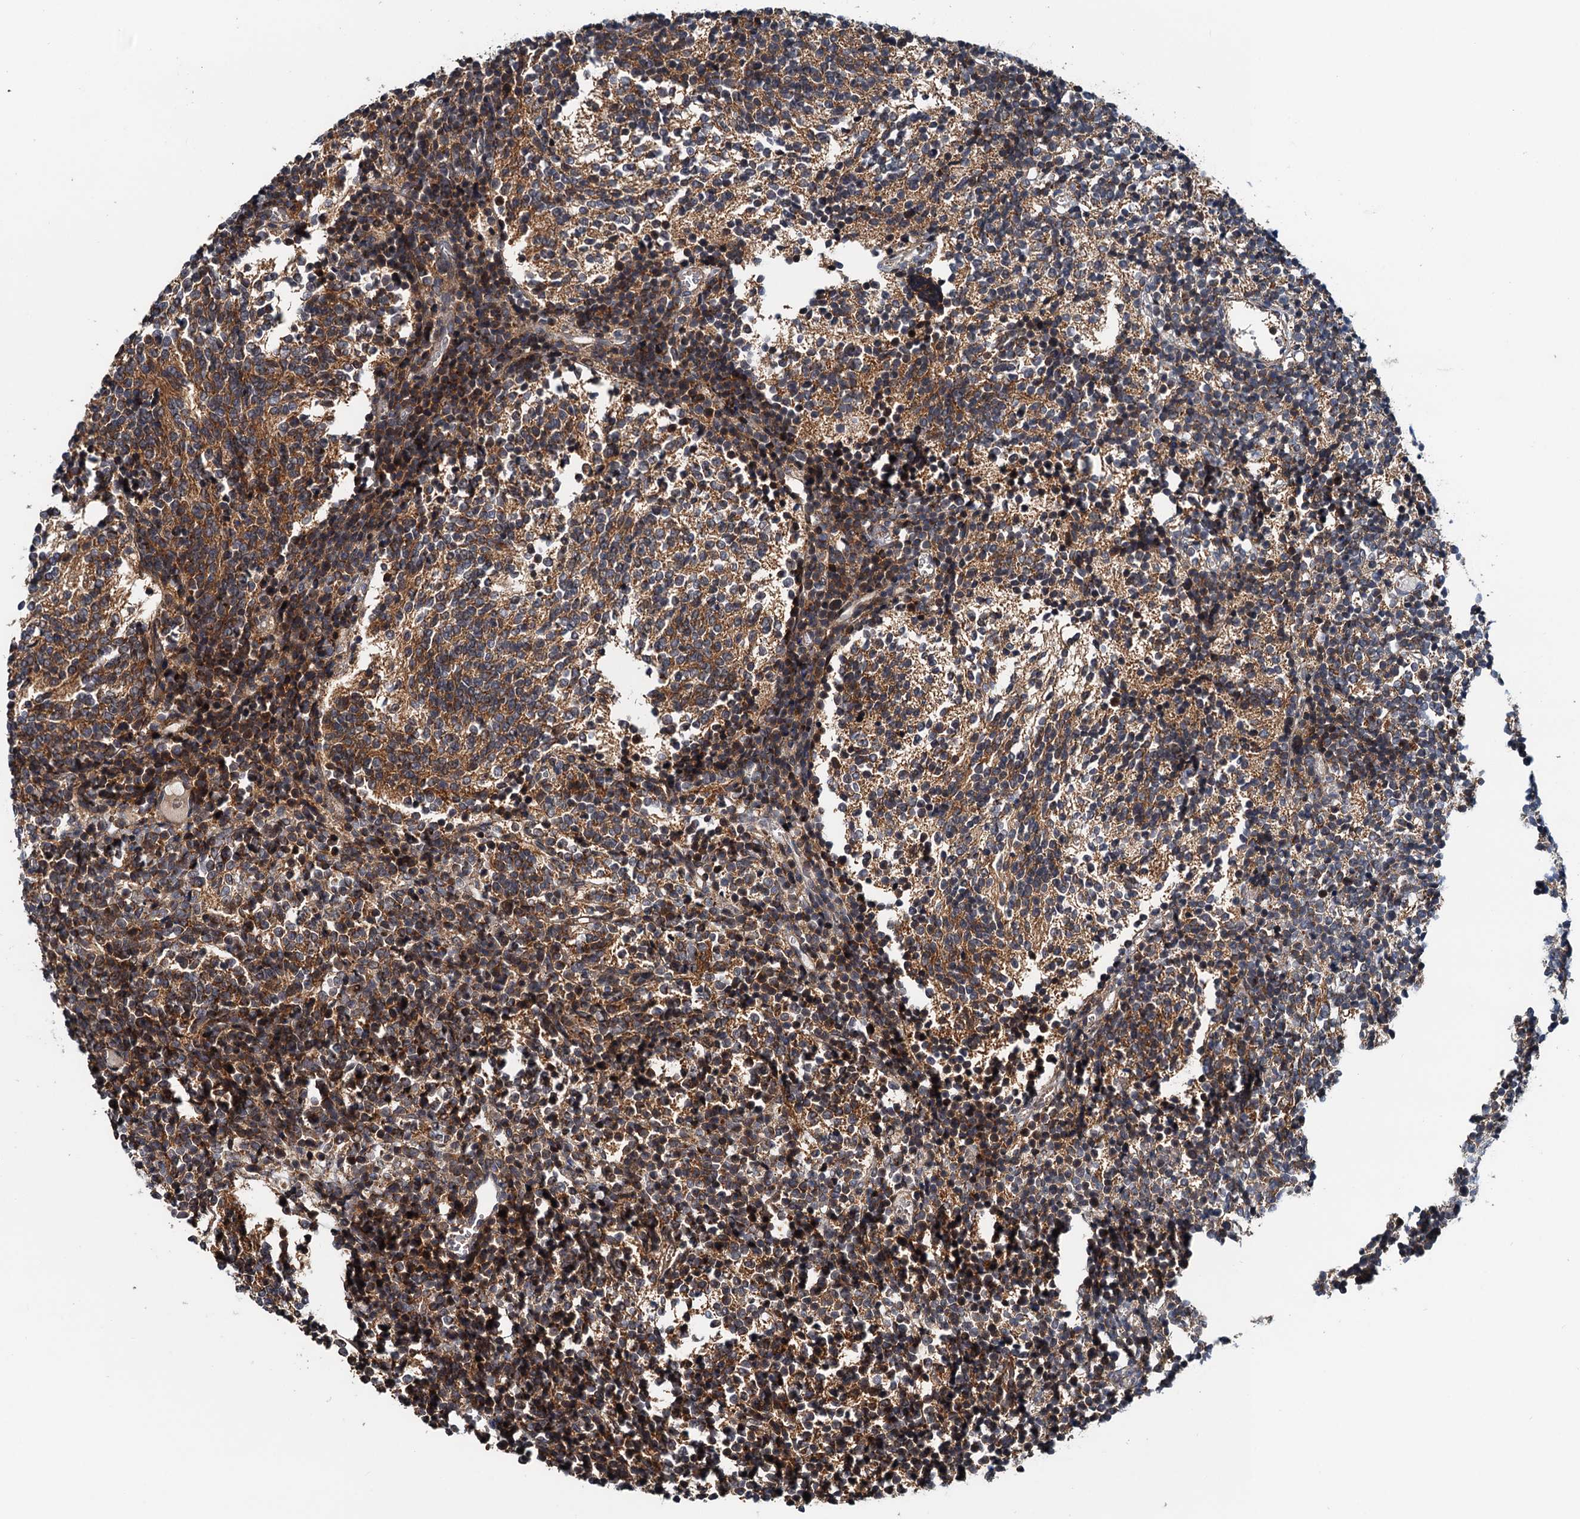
{"staining": {"intensity": "moderate", "quantity": ">75%", "location": "cytoplasmic/membranous"}, "tissue": "glioma", "cell_type": "Tumor cells", "image_type": "cancer", "snomed": [{"axis": "morphology", "description": "Glioma, malignant, Low grade"}, {"axis": "topography", "description": "Brain"}], "caption": "Immunohistochemical staining of glioma demonstrates moderate cytoplasmic/membranous protein staining in about >75% of tumor cells. The protein is stained brown, and the nuclei are stained in blue (DAB (3,3'-diaminobenzidine) IHC with brightfield microscopy, high magnification).", "gene": "AAGAB", "patient": {"sex": "female", "age": 1}}